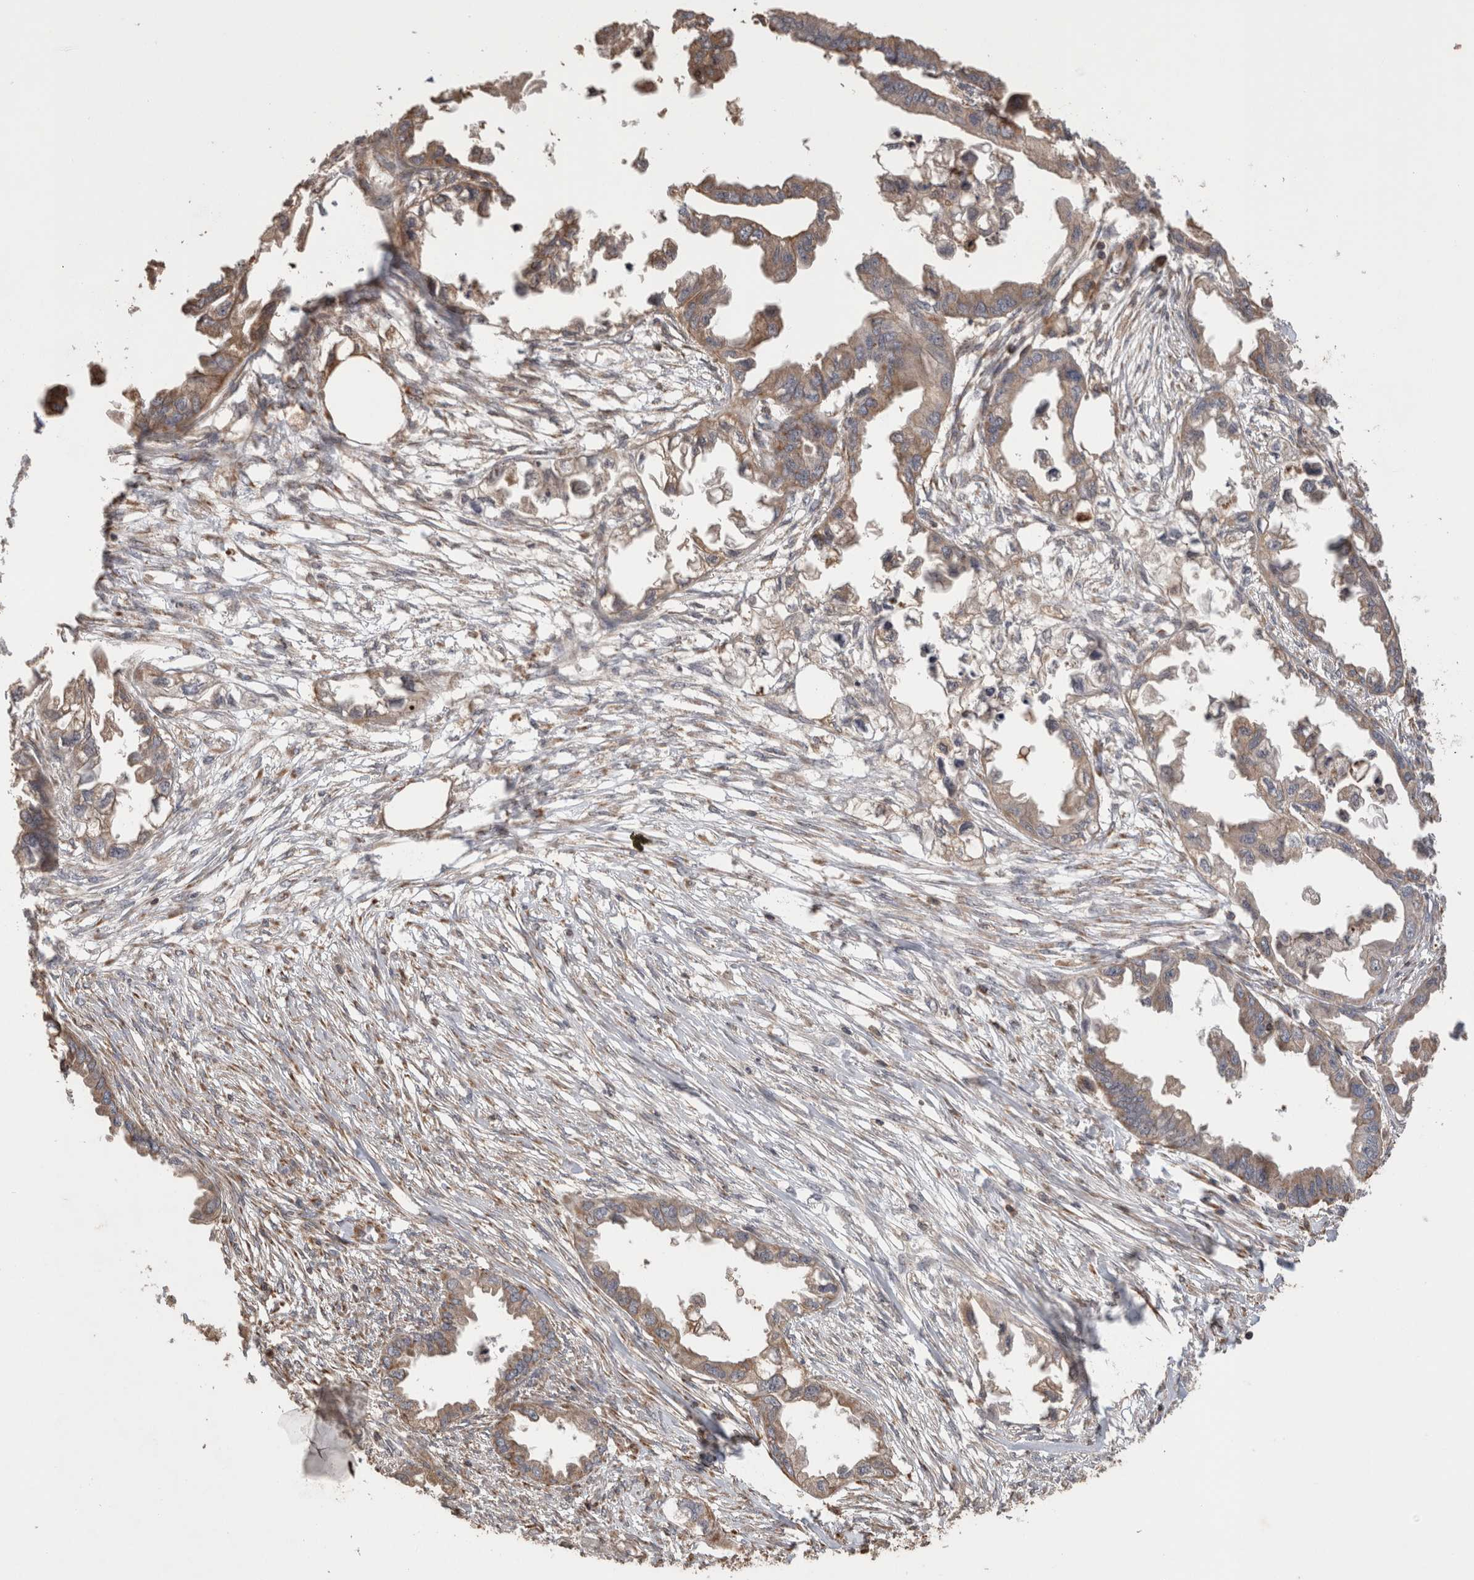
{"staining": {"intensity": "weak", "quantity": ">75%", "location": "cytoplasmic/membranous"}, "tissue": "endometrial cancer", "cell_type": "Tumor cells", "image_type": "cancer", "snomed": [{"axis": "morphology", "description": "Adenocarcinoma, NOS"}, {"axis": "morphology", "description": "Adenocarcinoma, metastatic, NOS"}, {"axis": "topography", "description": "Adipose tissue"}, {"axis": "topography", "description": "Endometrium"}], "caption": "Human adenocarcinoma (endometrial) stained with a protein marker reveals weak staining in tumor cells.", "gene": "IMMP2L", "patient": {"sex": "female", "age": 67}}